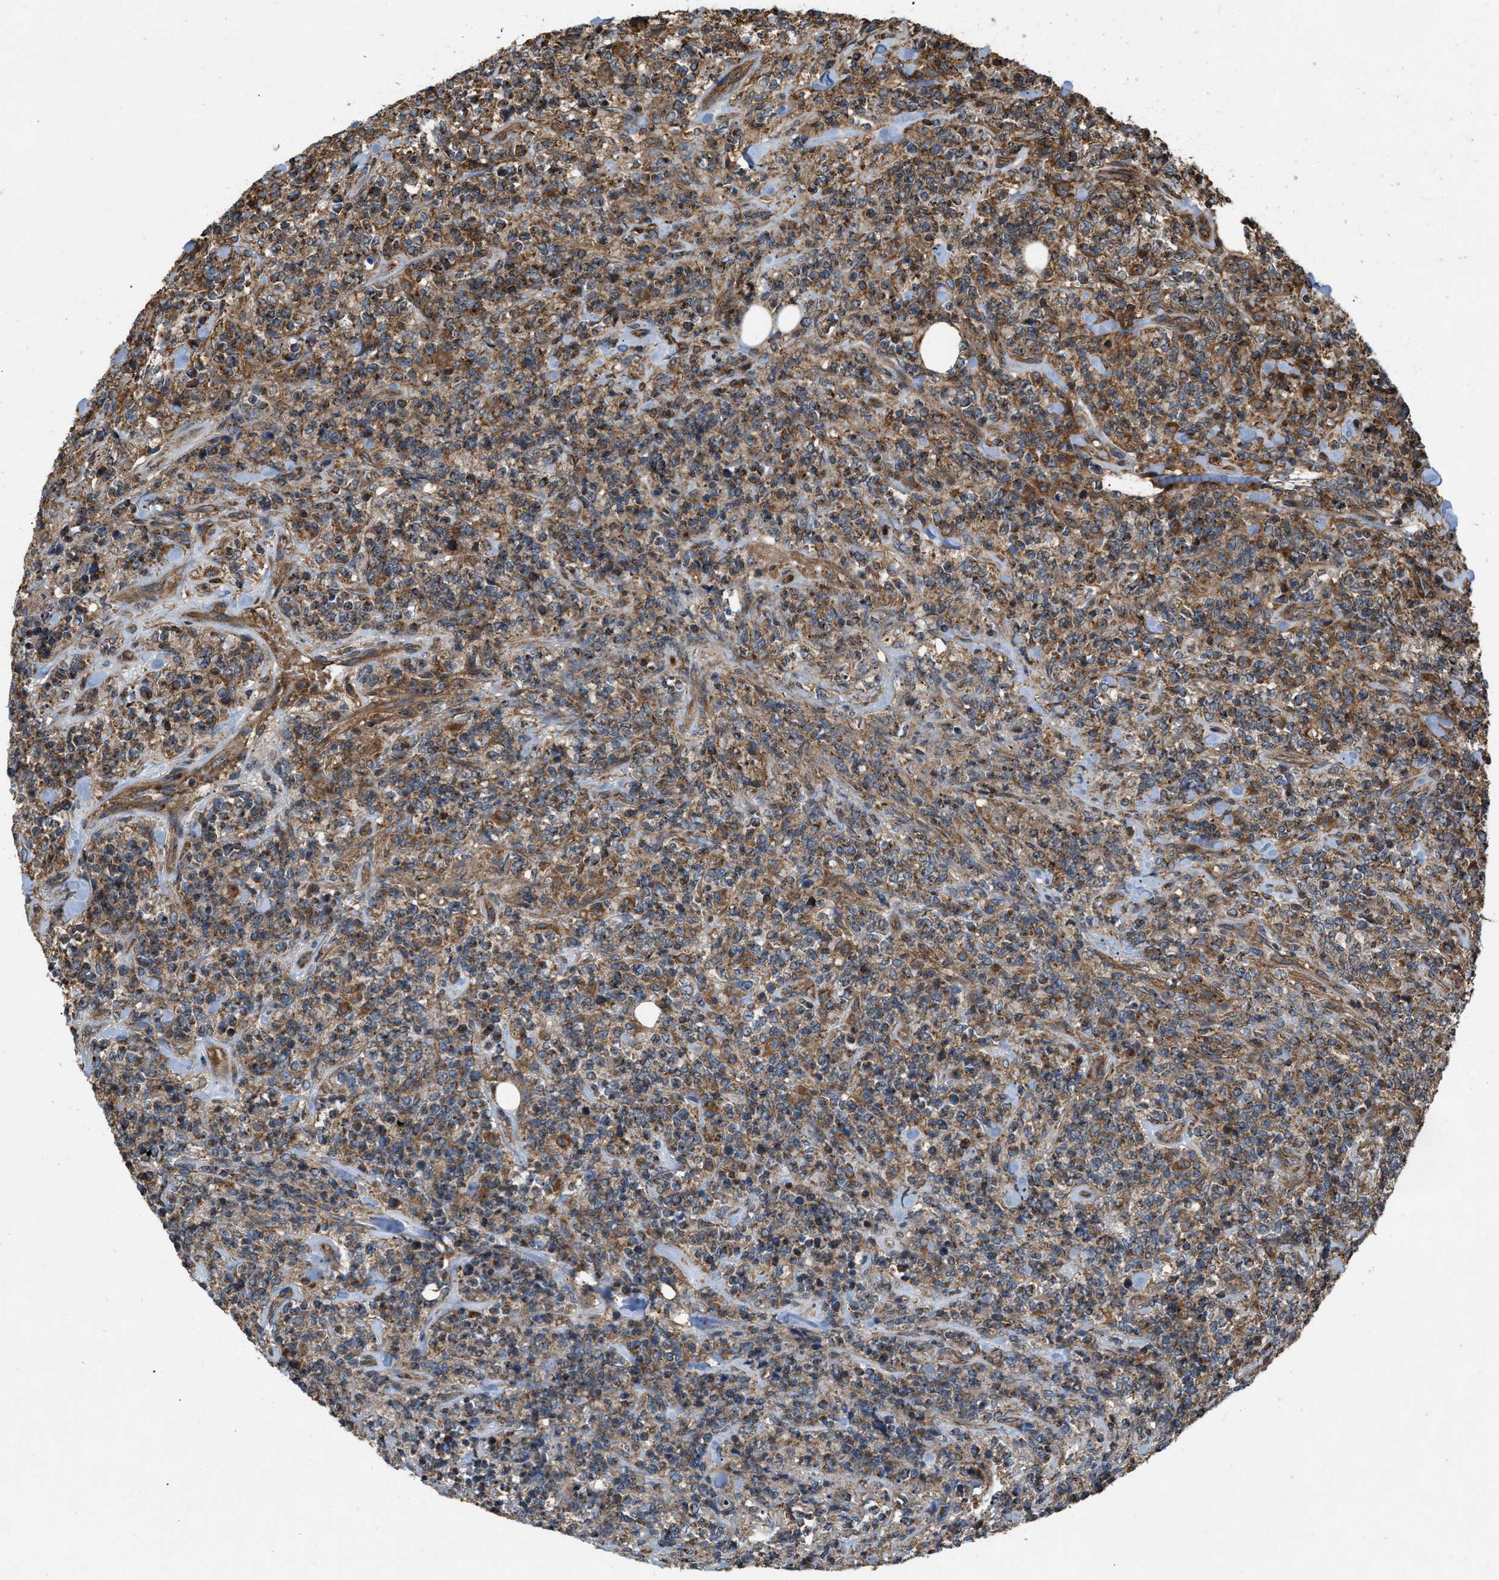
{"staining": {"intensity": "moderate", "quantity": "25%-75%", "location": "cytoplasmic/membranous"}, "tissue": "lymphoma", "cell_type": "Tumor cells", "image_type": "cancer", "snomed": [{"axis": "morphology", "description": "Malignant lymphoma, non-Hodgkin's type, High grade"}, {"axis": "topography", "description": "Soft tissue"}], "caption": "There is medium levels of moderate cytoplasmic/membranous positivity in tumor cells of lymphoma, as demonstrated by immunohistochemical staining (brown color).", "gene": "GNB4", "patient": {"sex": "male", "age": 18}}